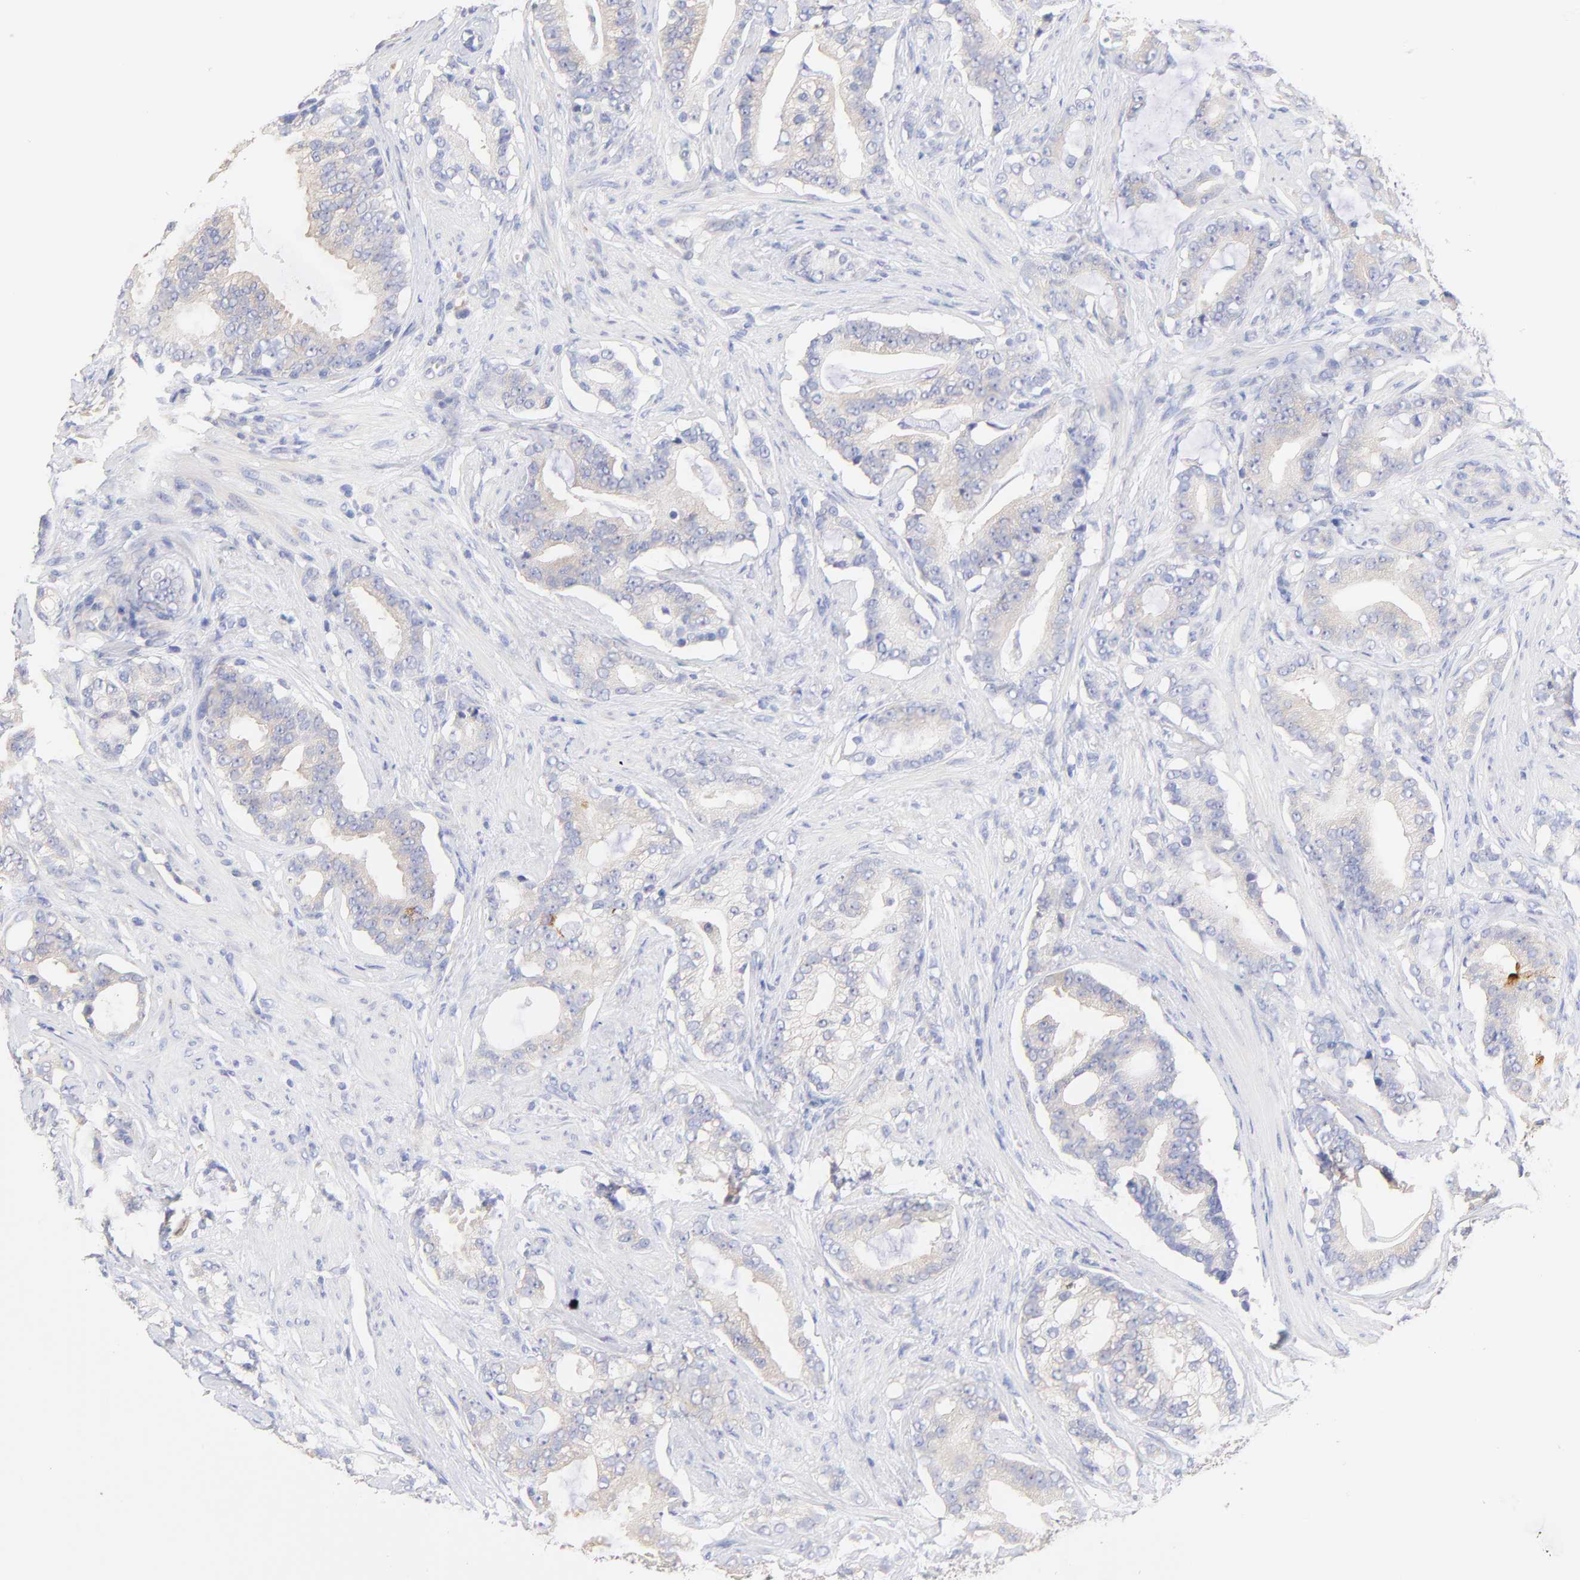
{"staining": {"intensity": "negative", "quantity": "none", "location": "none"}, "tissue": "prostate cancer", "cell_type": "Tumor cells", "image_type": "cancer", "snomed": [{"axis": "morphology", "description": "Adenocarcinoma, Low grade"}, {"axis": "topography", "description": "Prostate"}], "caption": "This is a micrograph of IHC staining of prostate cancer, which shows no staining in tumor cells.", "gene": "TNFRSF13C", "patient": {"sex": "male", "age": 58}}